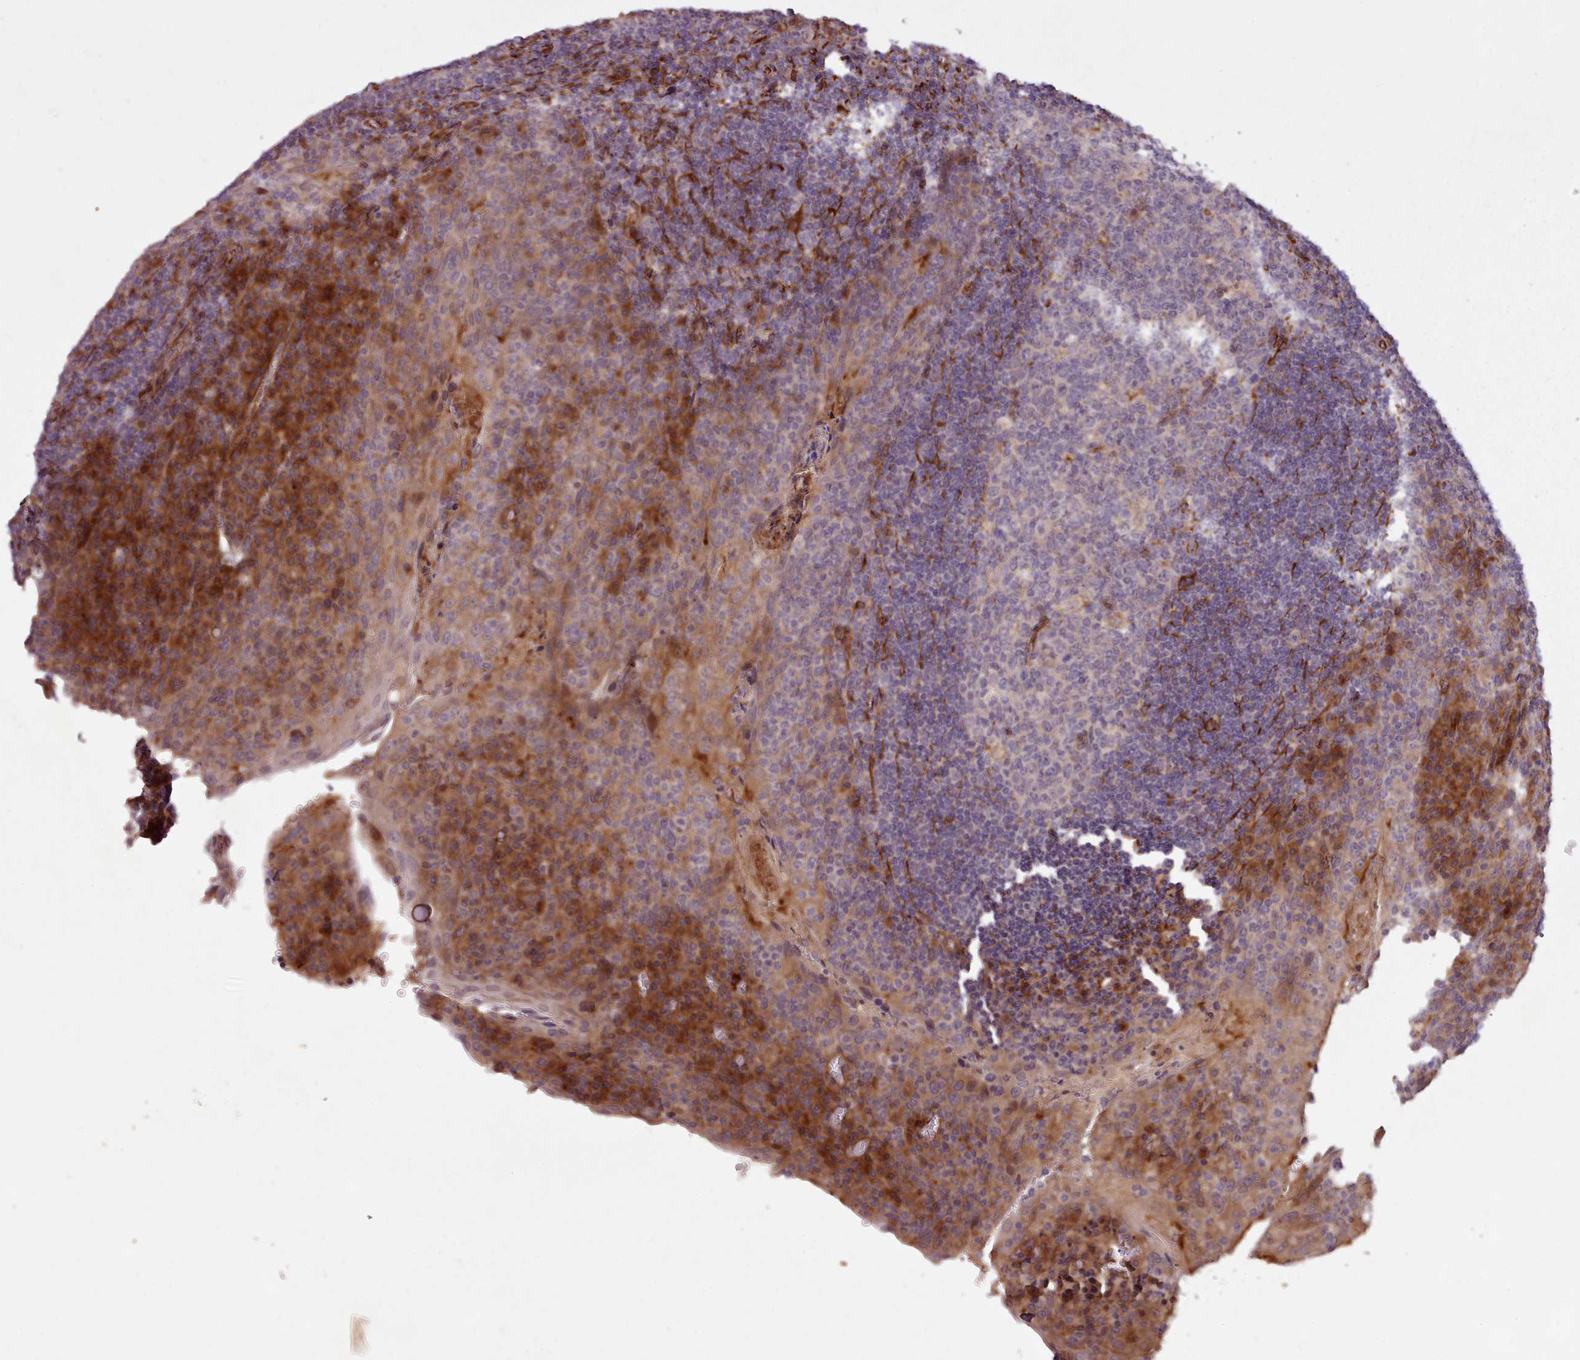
{"staining": {"intensity": "negative", "quantity": "none", "location": "none"}, "tissue": "tonsil", "cell_type": "Germinal center cells", "image_type": "normal", "snomed": [{"axis": "morphology", "description": "Normal tissue, NOS"}, {"axis": "topography", "description": "Tonsil"}], "caption": "This is an immunohistochemistry (IHC) photomicrograph of unremarkable tonsil. There is no staining in germinal center cells.", "gene": "GBGT1", "patient": {"sex": "male", "age": 17}}